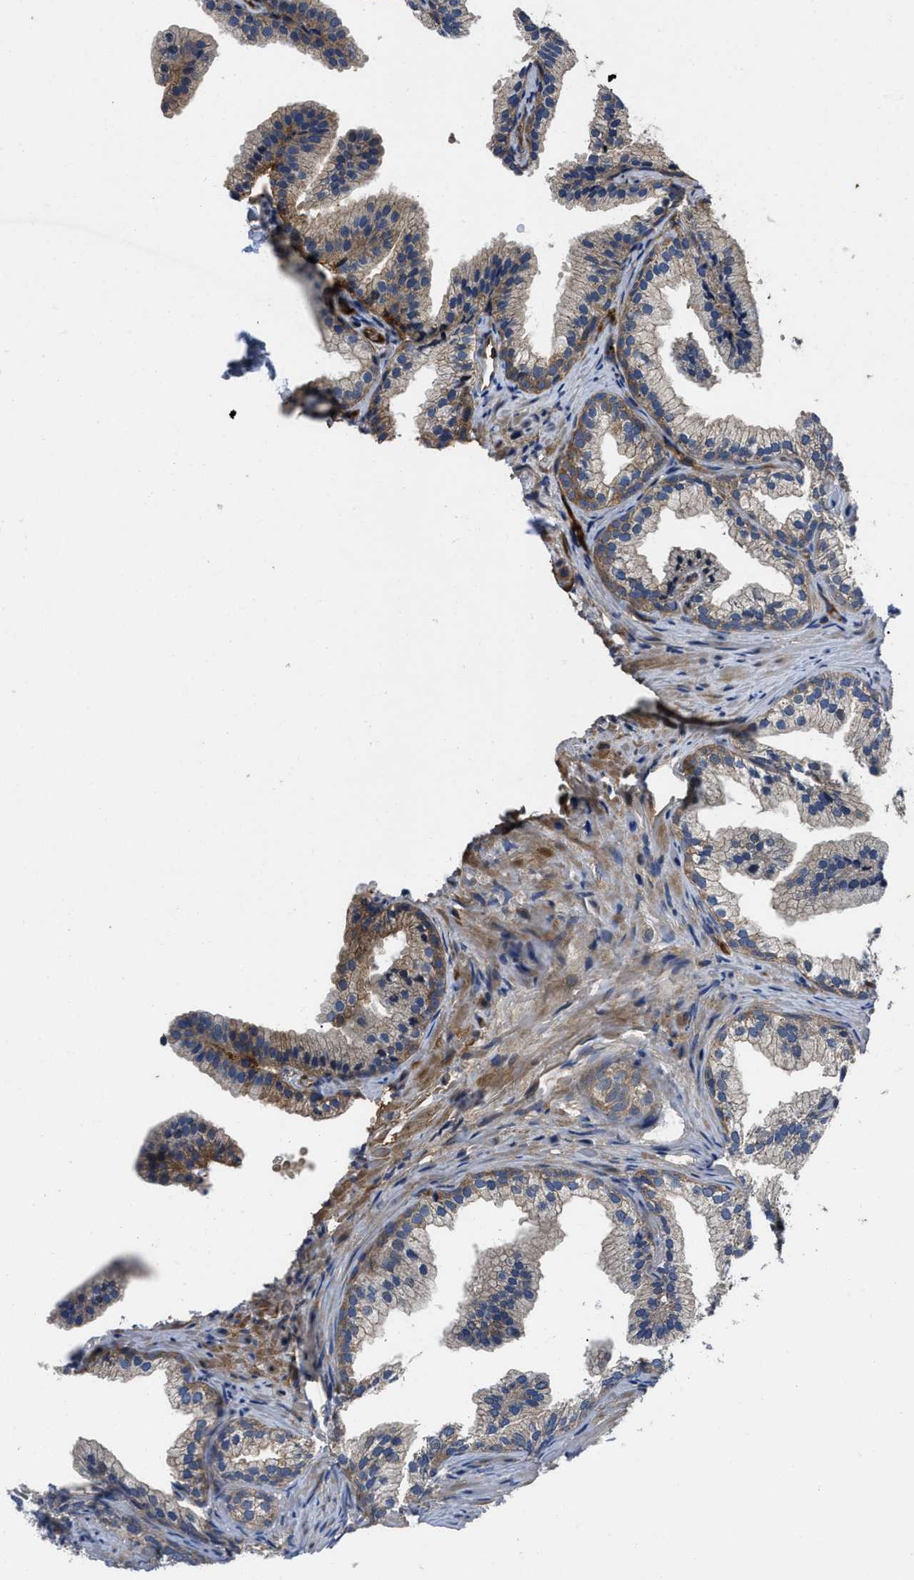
{"staining": {"intensity": "moderate", "quantity": "25%-75%", "location": "cytoplasmic/membranous"}, "tissue": "prostate", "cell_type": "Glandular cells", "image_type": "normal", "snomed": [{"axis": "morphology", "description": "Normal tissue, NOS"}, {"axis": "topography", "description": "Prostate"}], "caption": "Benign prostate demonstrates moderate cytoplasmic/membranous positivity in approximately 25%-75% of glandular cells The staining was performed using DAB to visualize the protein expression in brown, while the nuclei were stained in blue with hematoxylin (Magnification: 20x)..", "gene": "ERC1", "patient": {"sex": "male", "age": 76}}